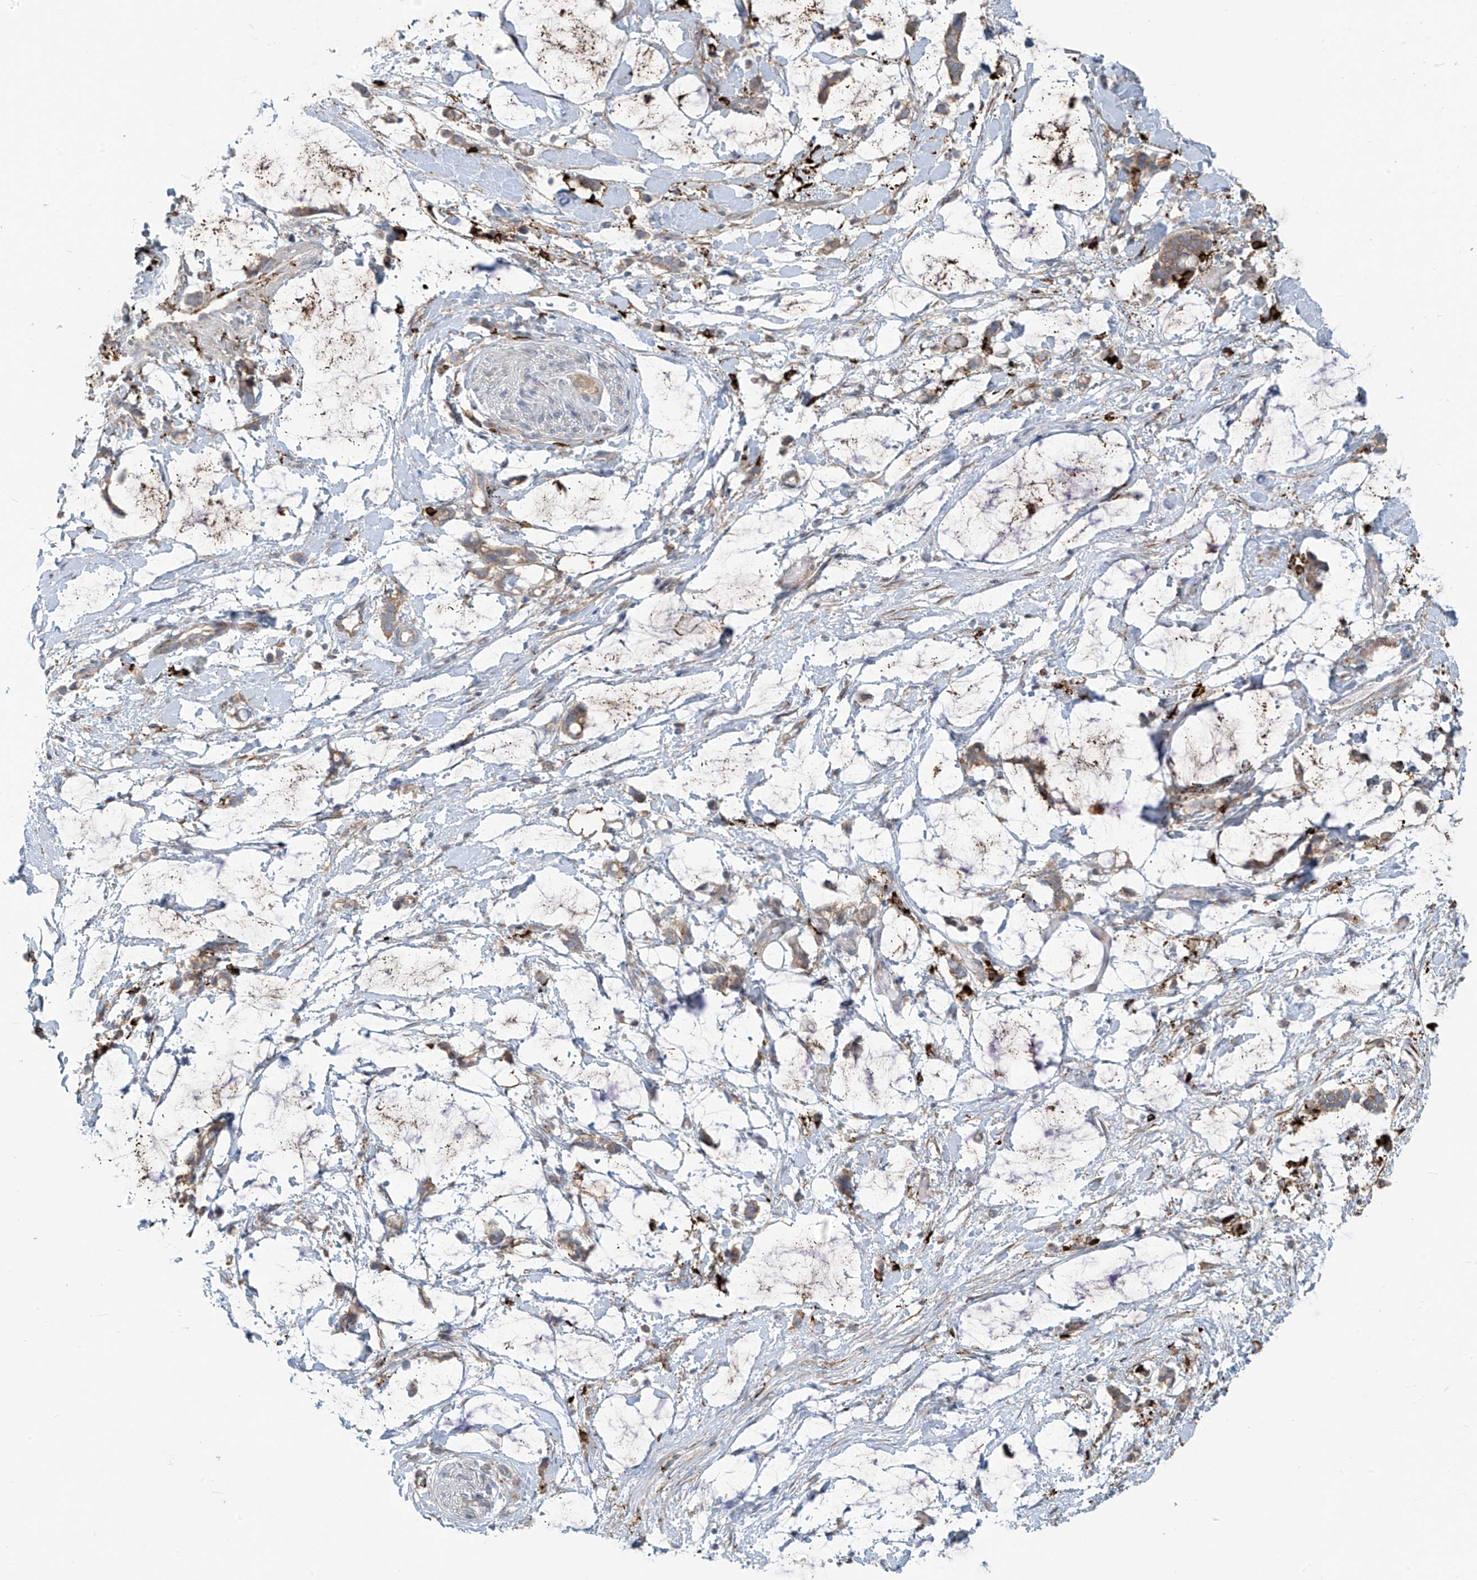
{"staining": {"intensity": "weak", "quantity": "25%-75%", "location": "cytoplasmic/membranous"}, "tissue": "adipose tissue", "cell_type": "Adipocytes", "image_type": "normal", "snomed": [{"axis": "morphology", "description": "Normal tissue, NOS"}, {"axis": "morphology", "description": "Adenocarcinoma, NOS"}, {"axis": "topography", "description": "Colon"}, {"axis": "topography", "description": "Peripheral nerve tissue"}], "caption": "Adipose tissue stained for a protein (brown) reveals weak cytoplasmic/membranous positive positivity in approximately 25%-75% of adipocytes.", "gene": "LZTS3", "patient": {"sex": "male", "age": 14}}